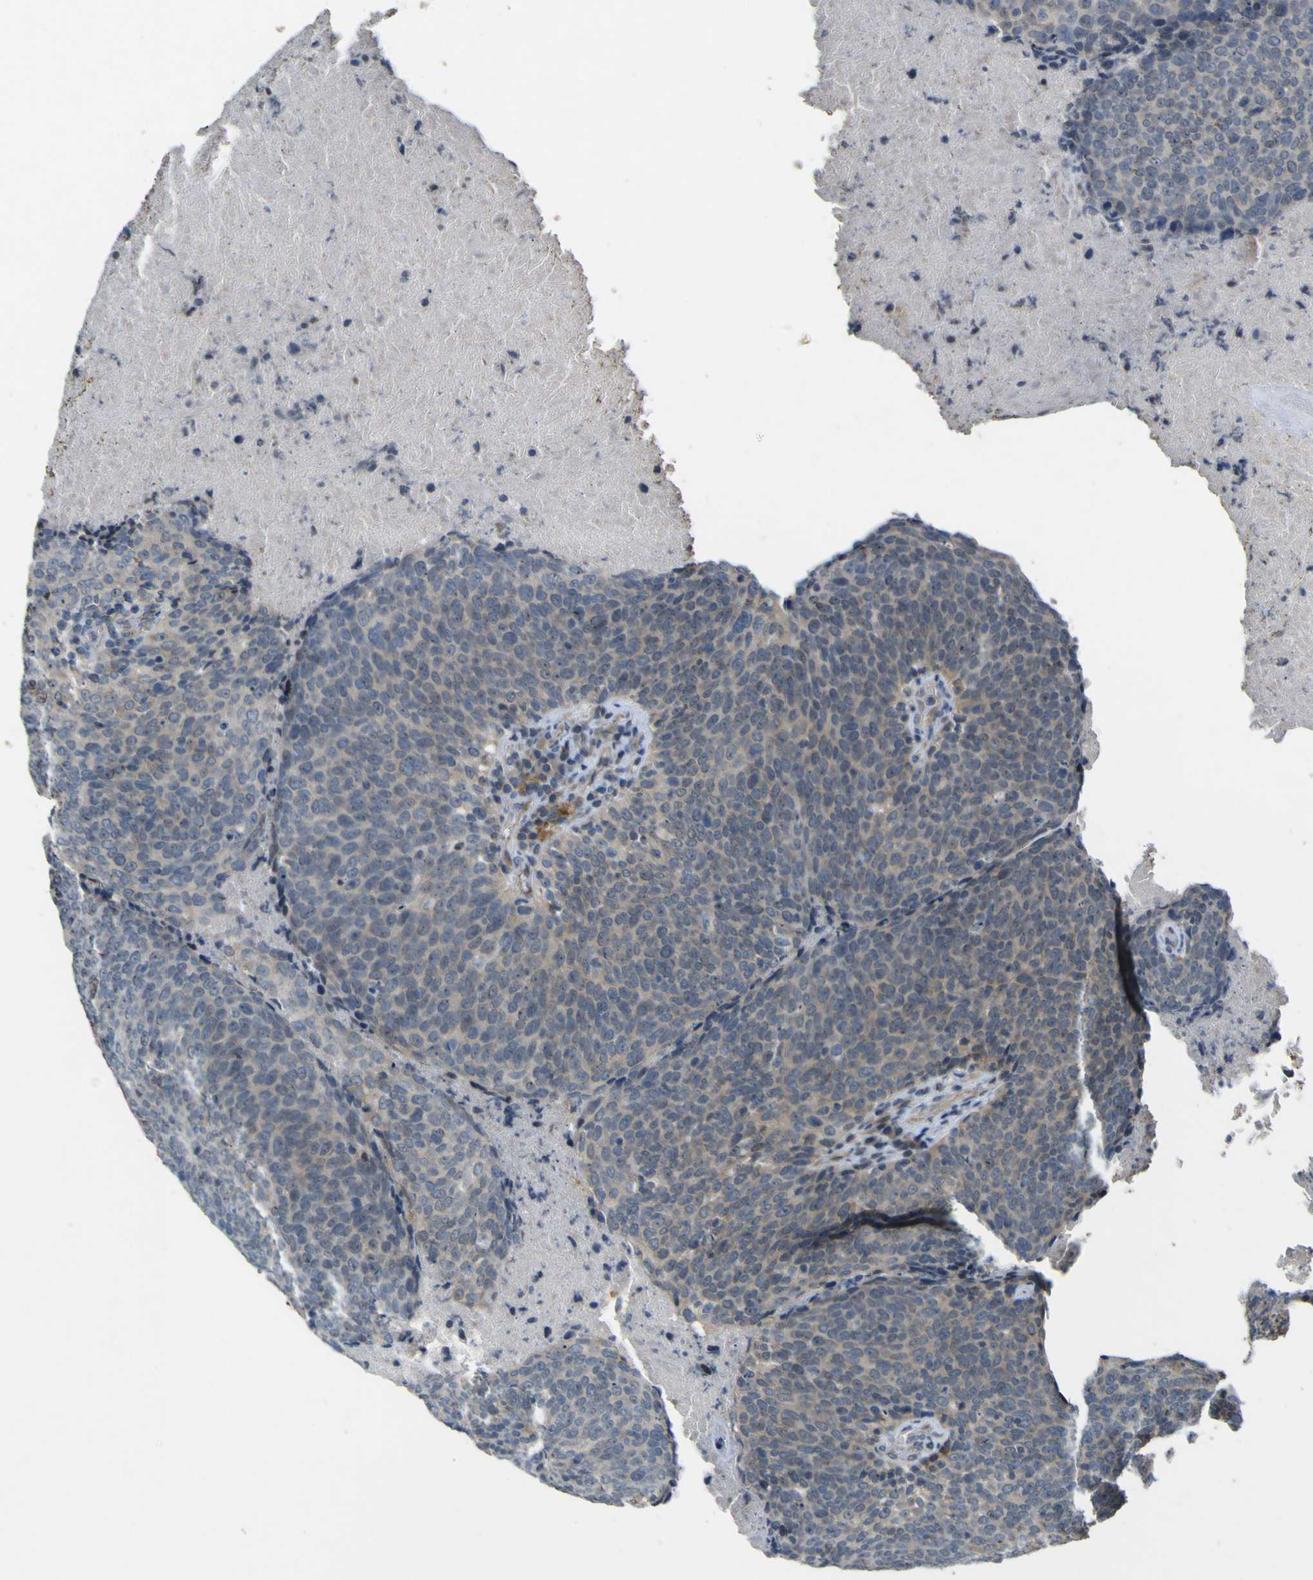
{"staining": {"intensity": "weak", "quantity": "<25%", "location": "cytoplasmic/membranous"}, "tissue": "head and neck cancer", "cell_type": "Tumor cells", "image_type": "cancer", "snomed": [{"axis": "morphology", "description": "Squamous cell carcinoma, NOS"}, {"axis": "morphology", "description": "Squamous cell carcinoma, metastatic, NOS"}, {"axis": "topography", "description": "Lymph node"}, {"axis": "topography", "description": "Head-Neck"}], "caption": "This micrograph is of head and neck cancer stained with IHC to label a protein in brown with the nuclei are counter-stained blue. There is no staining in tumor cells.", "gene": "LDLR", "patient": {"sex": "male", "age": 62}}